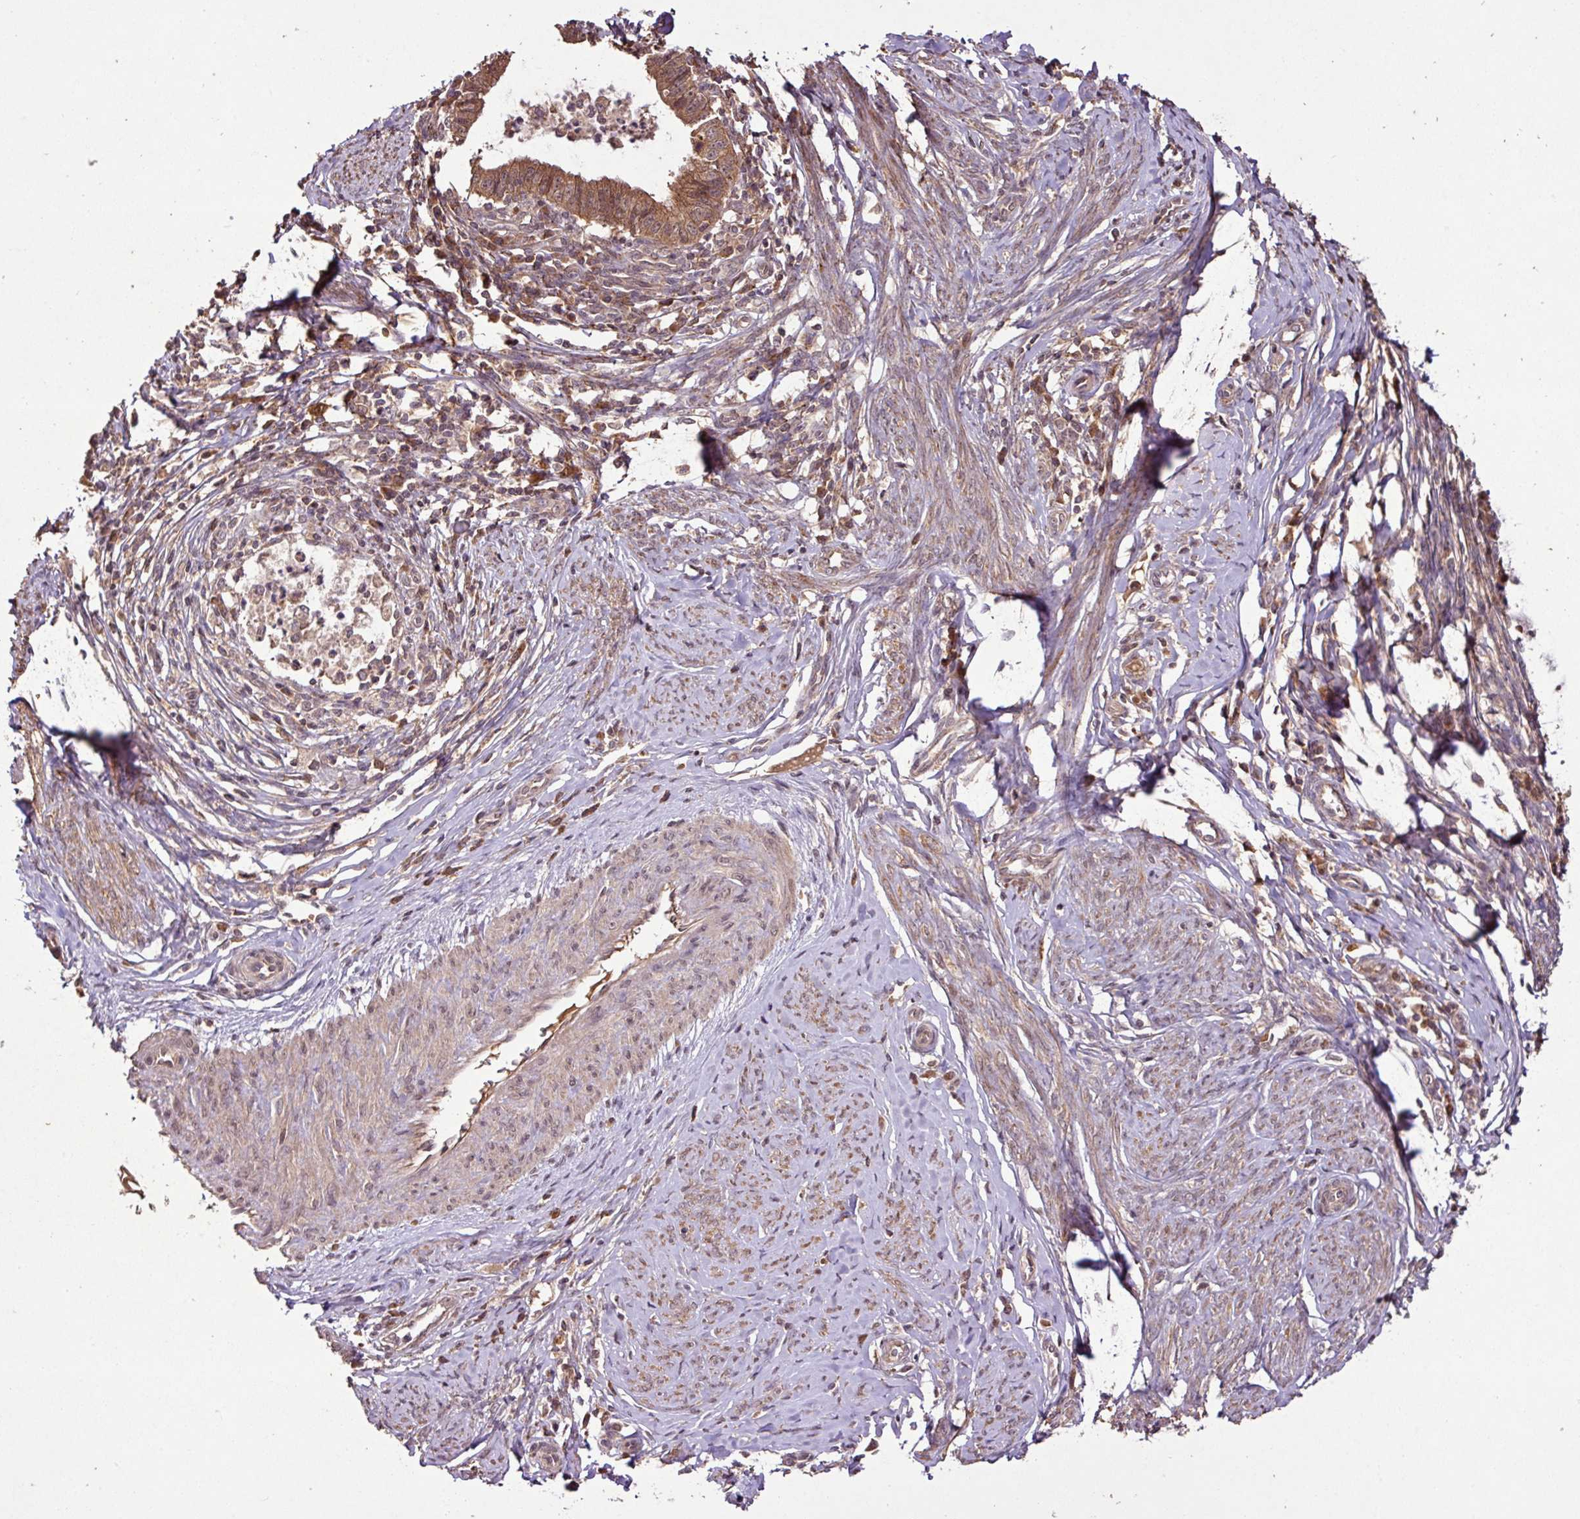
{"staining": {"intensity": "moderate", "quantity": ">75%", "location": "cytoplasmic/membranous,nuclear"}, "tissue": "cervical cancer", "cell_type": "Tumor cells", "image_type": "cancer", "snomed": [{"axis": "morphology", "description": "Adenocarcinoma, NOS"}, {"axis": "topography", "description": "Cervix"}], "caption": "A medium amount of moderate cytoplasmic/membranous and nuclear staining is seen in about >75% of tumor cells in cervical adenocarcinoma tissue.", "gene": "FAIM", "patient": {"sex": "female", "age": 36}}